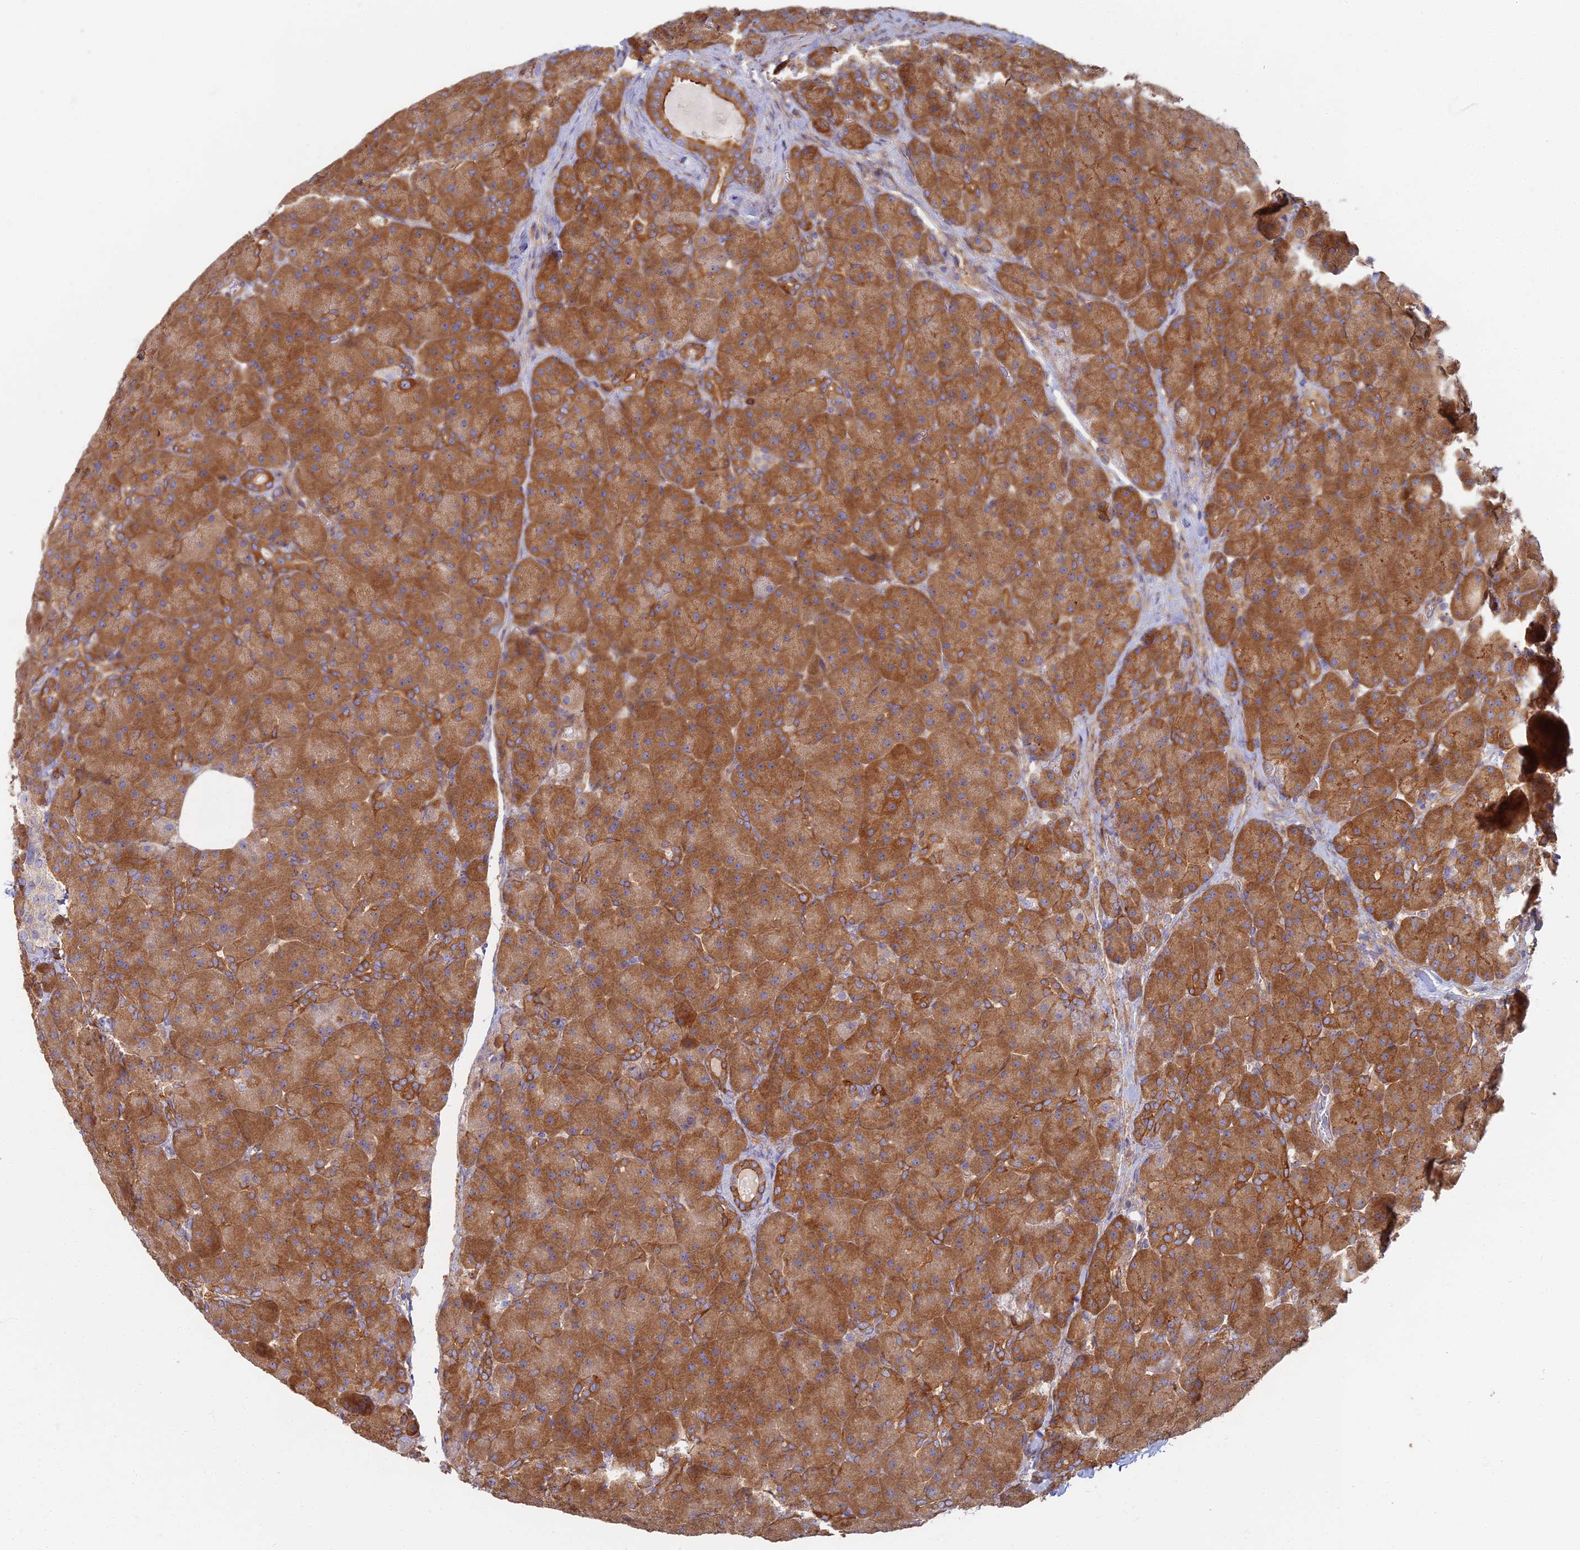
{"staining": {"intensity": "strong", "quantity": ">75%", "location": "cytoplasmic/membranous"}, "tissue": "pancreas", "cell_type": "Exocrine glandular cells", "image_type": "normal", "snomed": [{"axis": "morphology", "description": "Normal tissue, NOS"}, {"axis": "topography", "description": "Pancreas"}], "caption": "Immunohistochemical staining of normal human pancreas demonstrates strong cytoplasmic/membranous protein expression in about >75% of exocrine glandular cells.", "gene": "RBSN", "patient": {"sex": "male", "age": 66}}